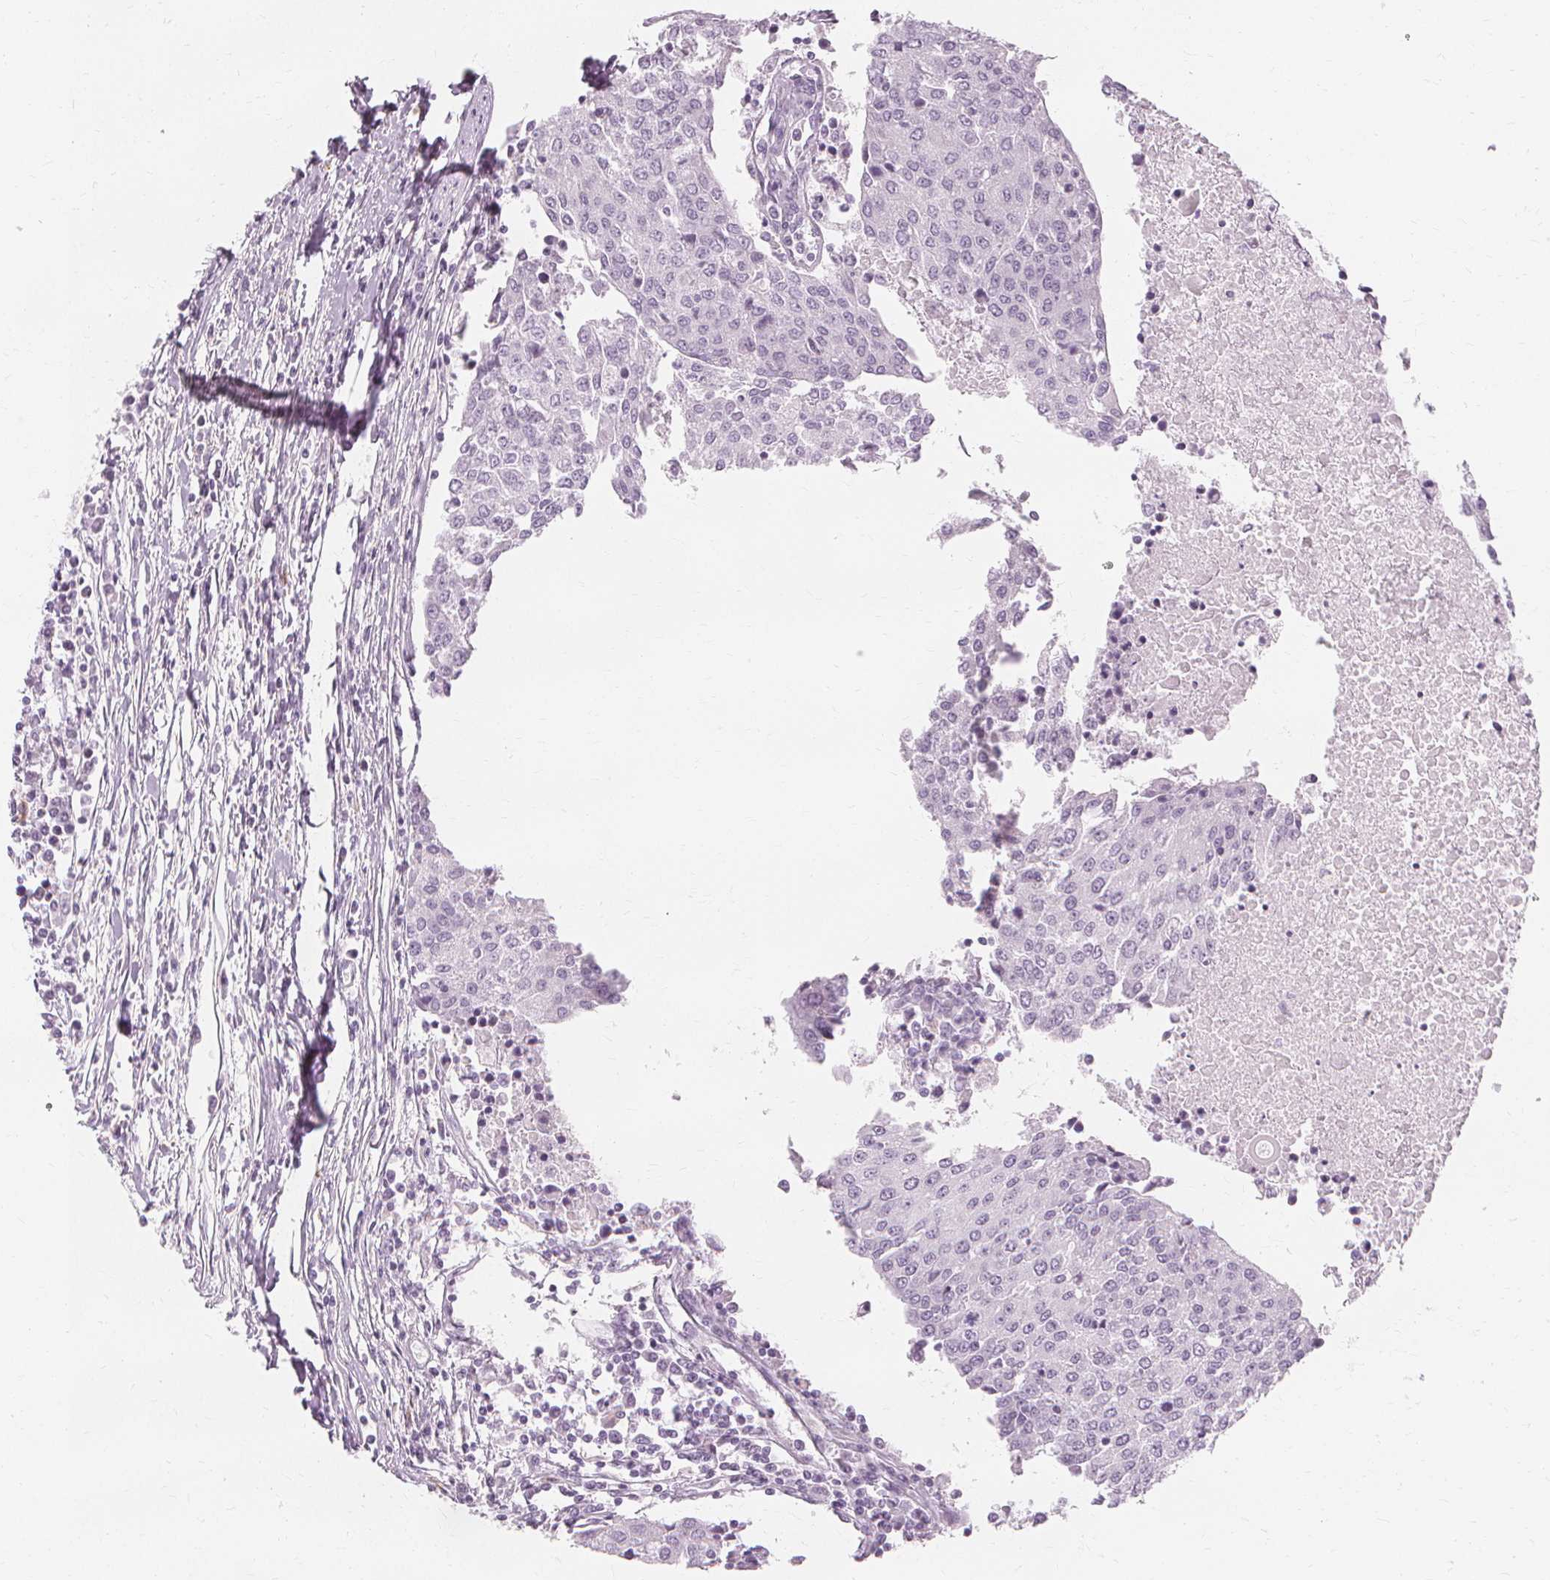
{"staining": {"intensity": "negative", "quantity": "none", "location": "none"}, "tissue": "urothelial cancer", "cell_type": "Tumor cells", "image_type": "cancer", "snomed": [{"axis": "morphology", "description": "Urothelial carcinoma, High grade"}, {"axis": "topography", "description": "Urinary bladder"}], "caption": "DAB immunohistochemical staining of urothelial cancer shows no significant staining in tumor cells. Brightfield microscopy of immunohistochemistry (IHC) stained with DAB (brown) and hematoxylin (blue), captured at high magnification.", "gene": "TFF1", "patient": {"sex": "female", "age": 85}}